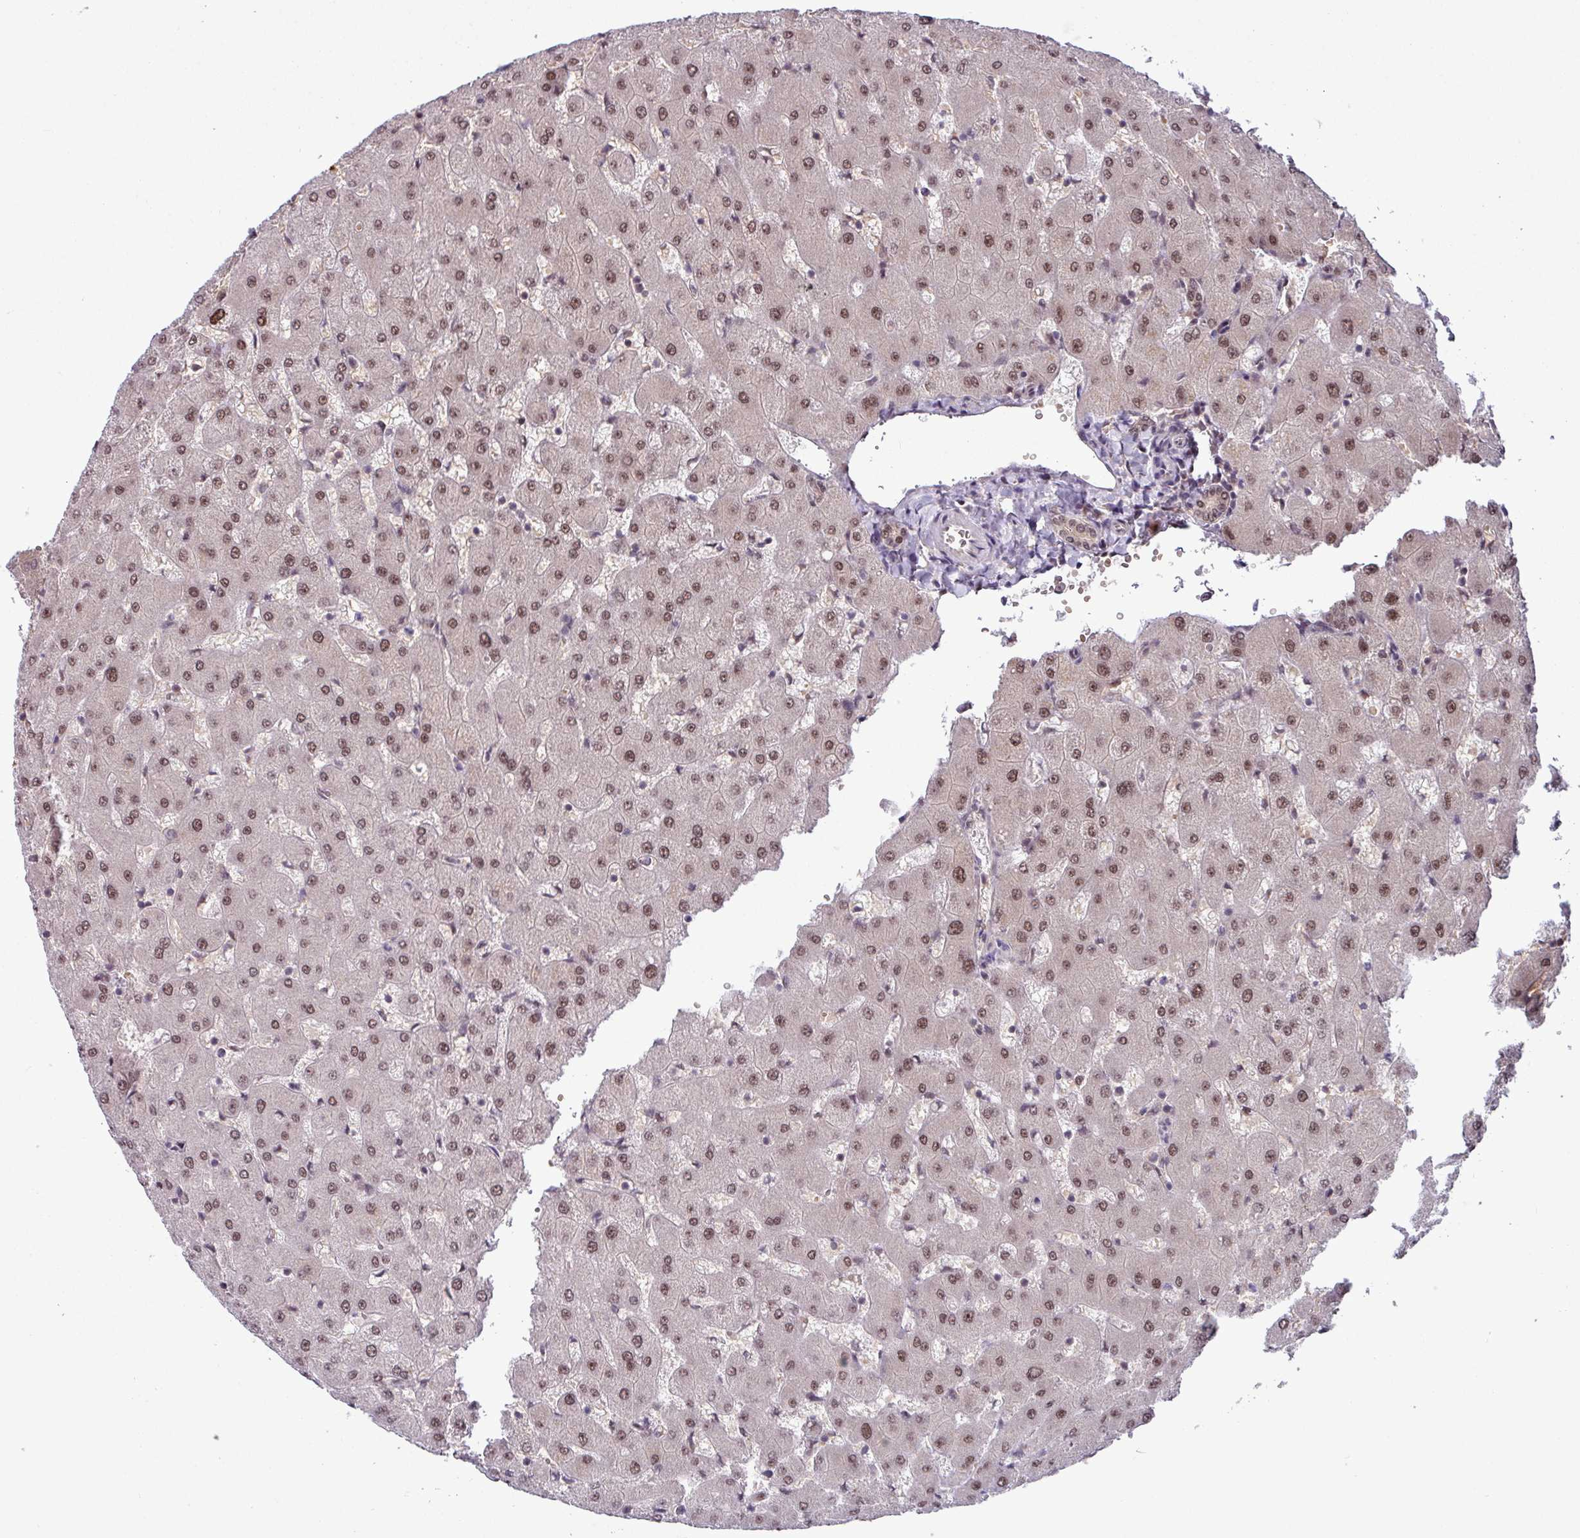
{"staining": {"intensity": "weak", "quantity": ">75%", "location": "nuclear"}, "tissue": "liver", "cell_type": "Cholangiocytes", "image_type": "normal", "snomed": [{"axis": "morphology", "description": "Normal tissue, NOS"}, {"axis": "topography", "description": "Liver"}], "caption": "Brown immunohistochemical staining in benign liver displays weak nuclear staining in about >75% of cholangiocytes.", "gene": "C7orf50", "patient": {"sex": "female", "age": 63}}